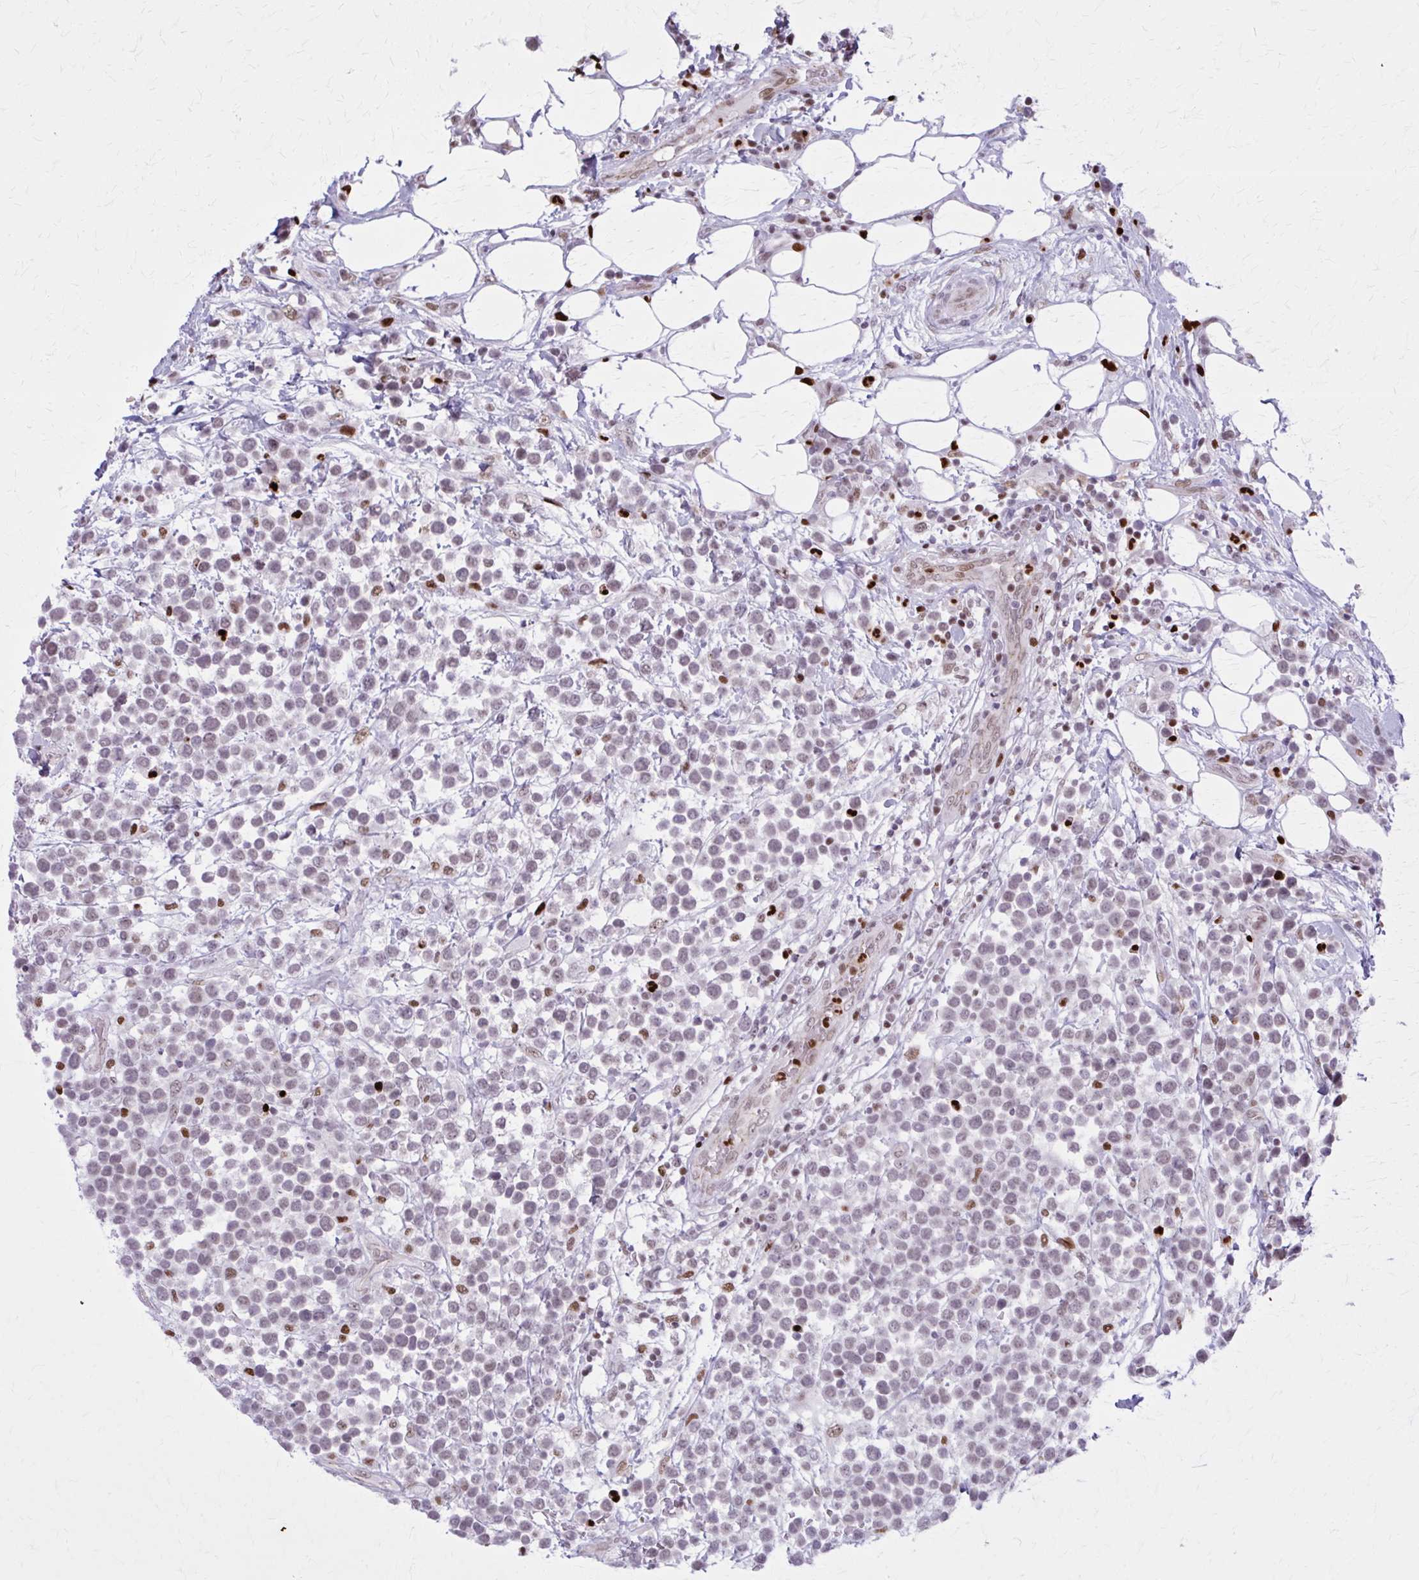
{"staining": {"intensity": "weak", "quantity": "<25%", "location": "nuclear"}, "tissue": "lymphoma", "cell_type": "Tumor cells", "image_type": "cancer", "snomed": [{"axis": "morphology", "description": "Malignant lymphoma, non-Hodgkin's type, Low grade"}, {"axis": "topography", "description": "Lymph node"}], "caption": "Low-grade malignant lymphoma, non-Hodgkin's type was stained to show a protein in brown. There is no significant expression in tumor cells.", "gene": "ZNF559", "patient": {"sex": "male", "age": 60}}